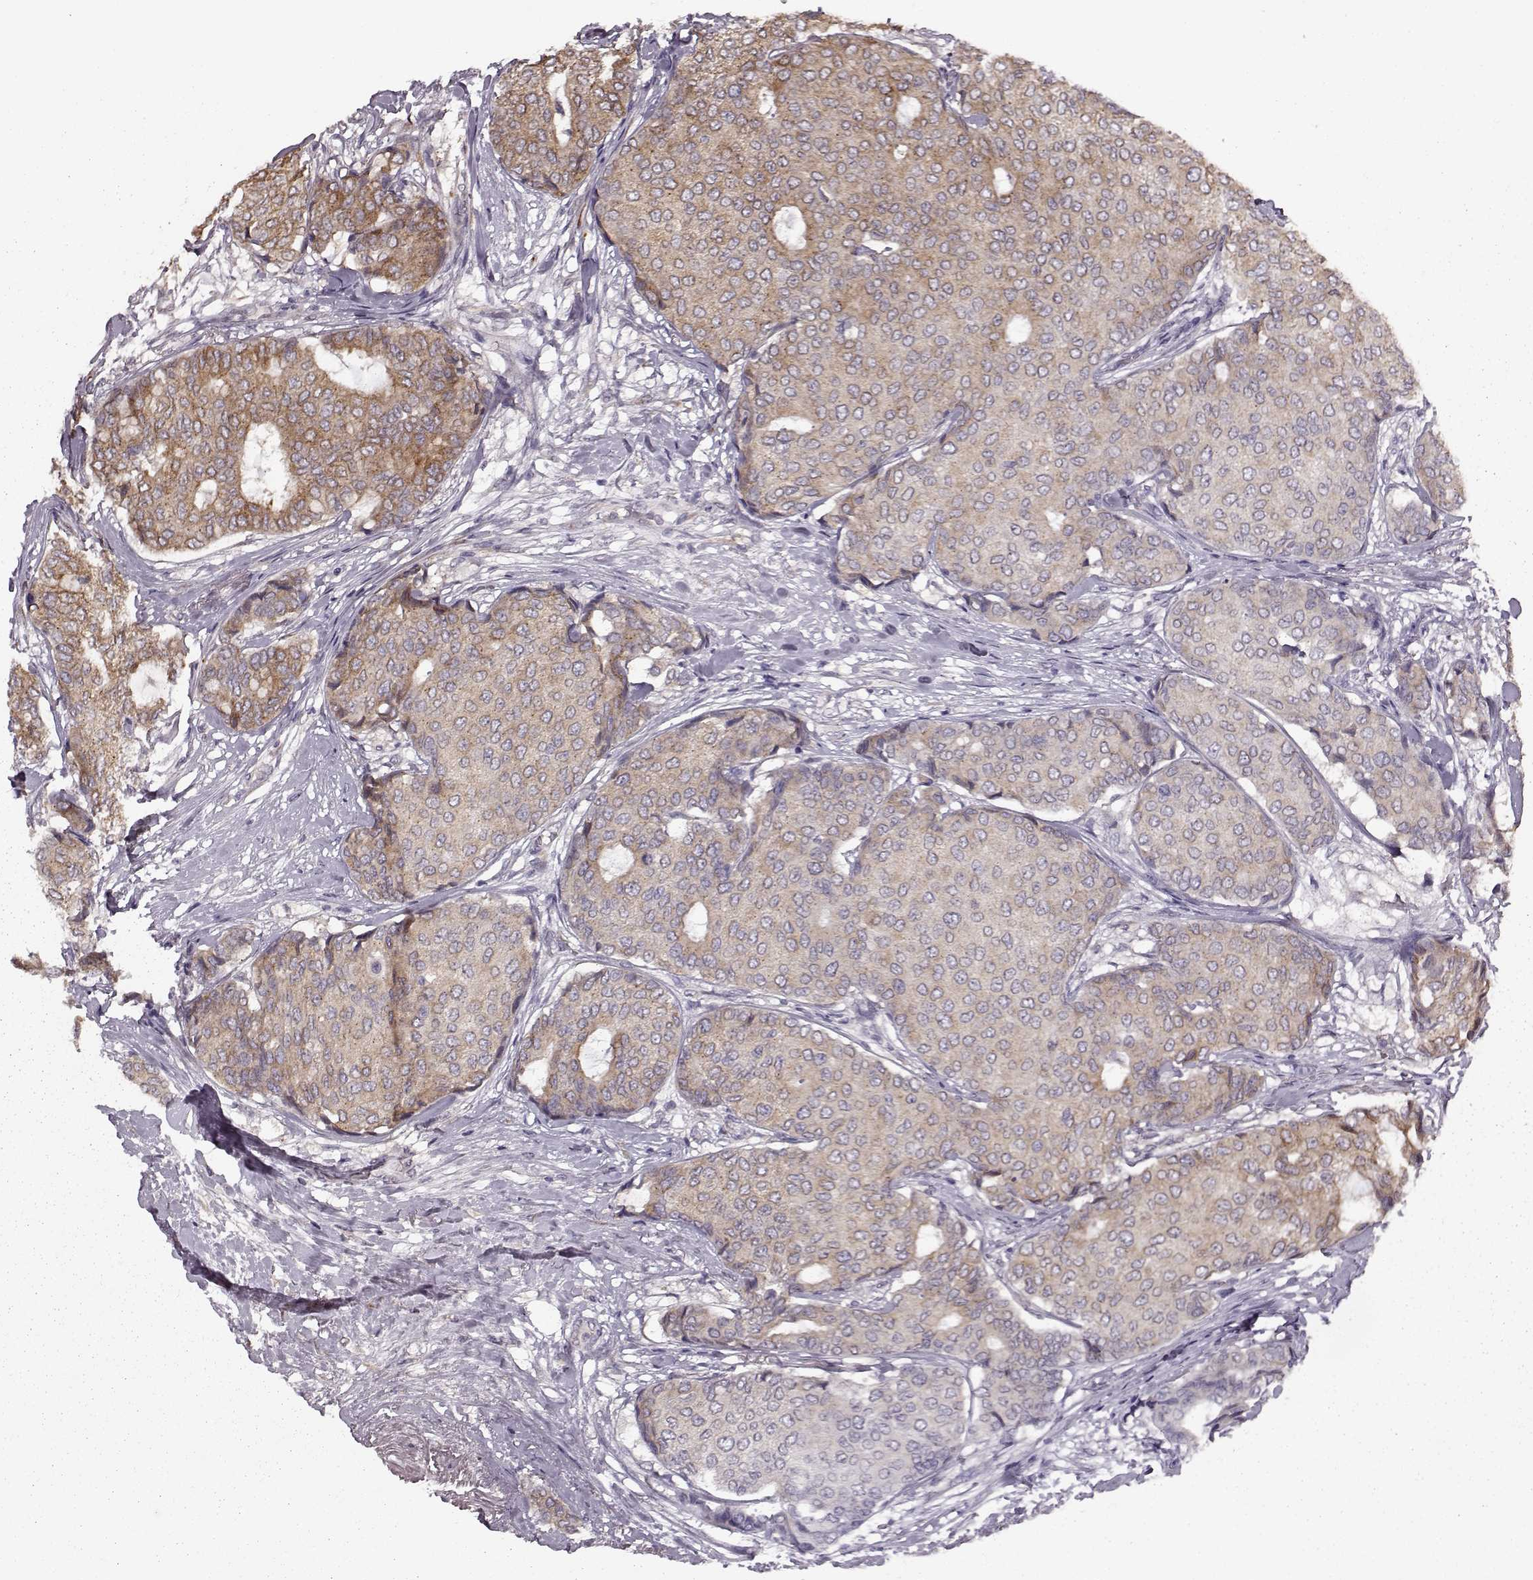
{"staining": {"intensity": "moderate", "quantity": "25%-75%", "location": "cytoplasmic/membranous"}, "tissue": "breast cancer", "cell_type": "Tumor cells", "image_type": "cancer", "snomed": [{"axis": "morphology", "description": "Duct carcinoma"}, {"axis": "topography", "description": "Breast"}], "caption": "Protein expression by IHC exhibits moderate cytoplasmic/membranous staining in about 25%-75% of tumor cells in intraductal carcinoma (breast).", "gene": "YIPF5", "patient": {"sex": "female", "age": 75}}